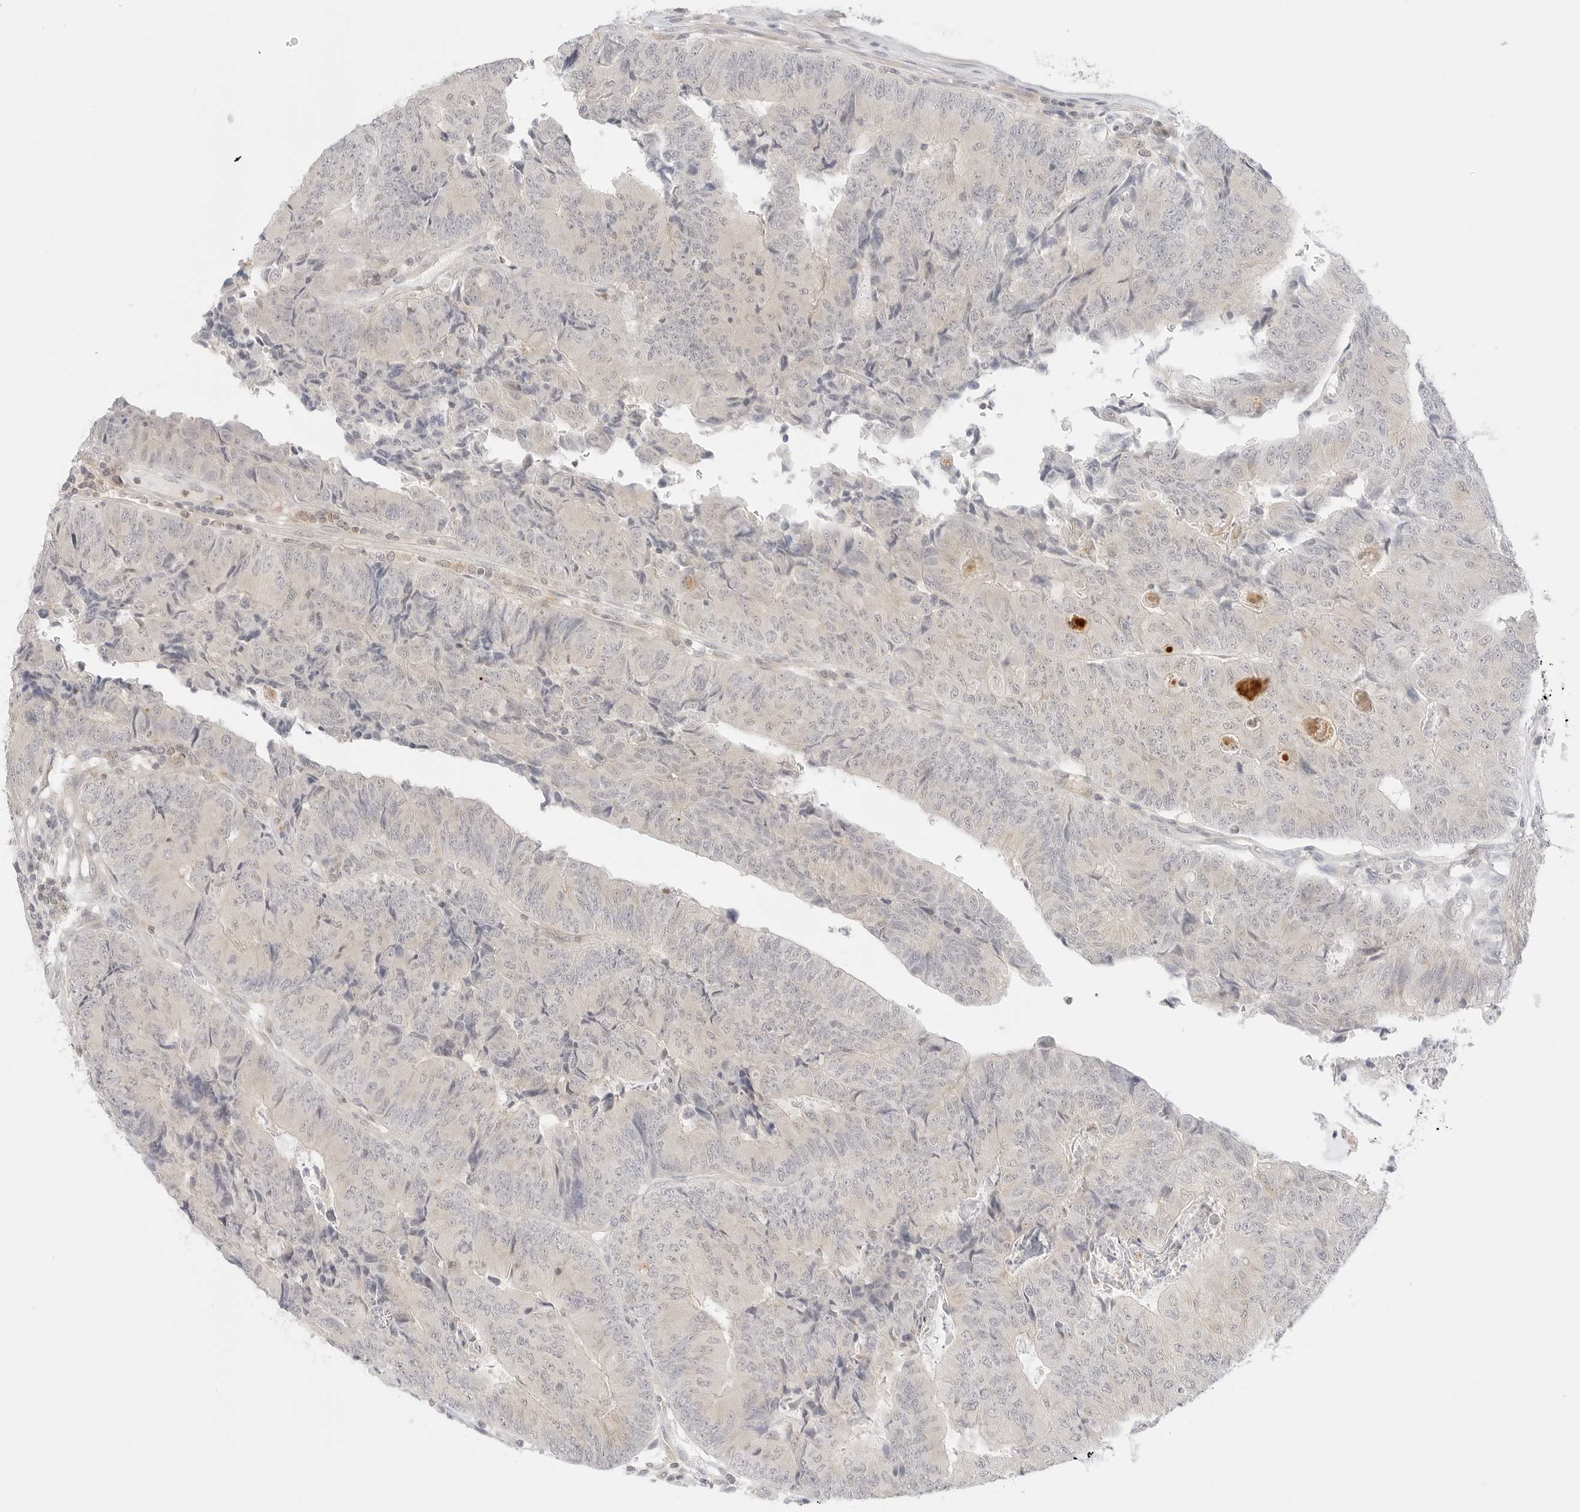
{"staining": {"intensity": "negative", "quantity": "none", "location": "none"}, "tissue": "colorectal cancer", "cell_type": "Tumor cells", "image_type": "cancer", "snomed": [{"axis": "morphology", "description": "Adenocarcinoma, NOS"}, {"axis": "topography", "description": "Colon"}], "caption": "Photomicrograph shows no protein staining in tumor cells of colorectal cancer (adenocarcinoma) tissue.", "gene": "GNAS", "patient": {"sex": "female", "age": 67}}